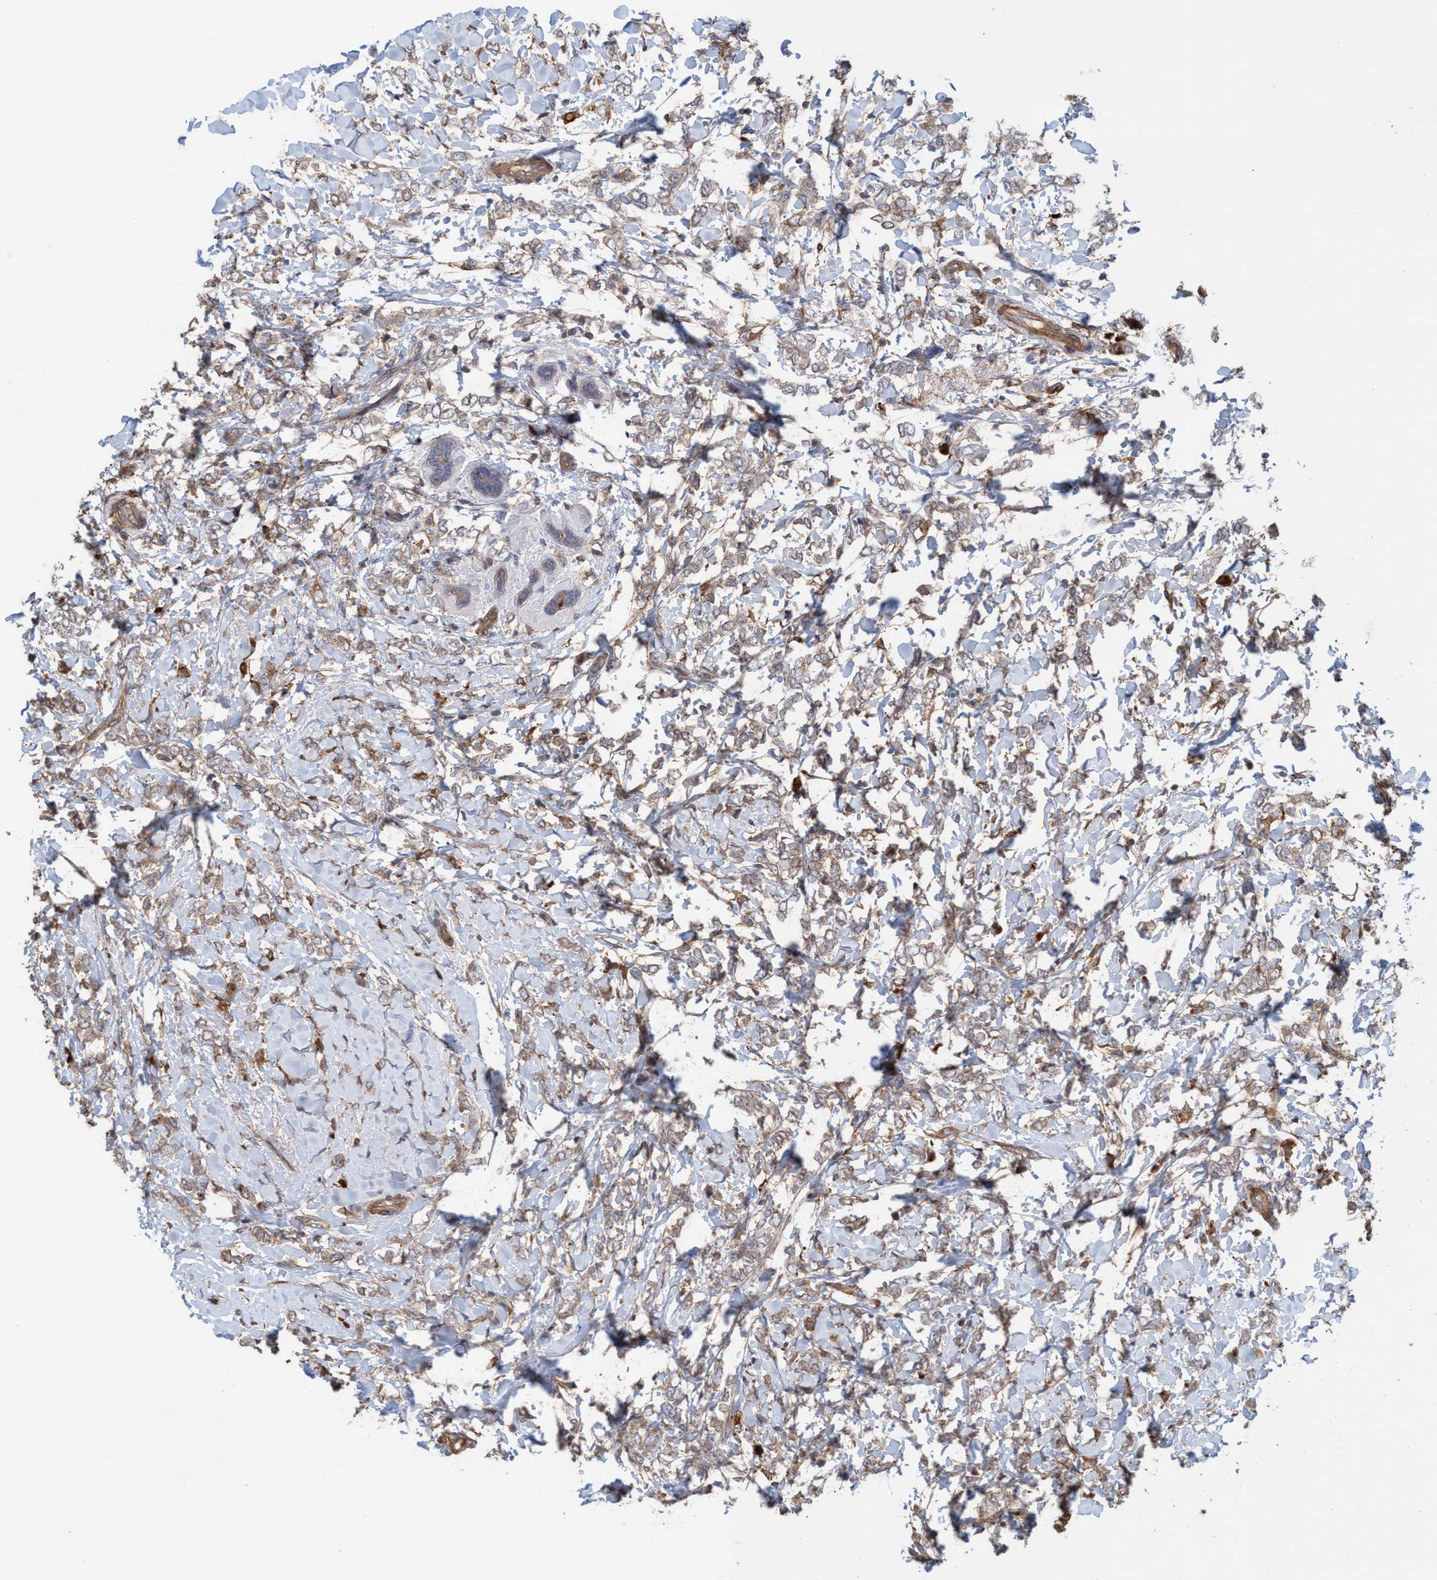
{"staining": {"intensity": "moderate", "quantity": ">75%", "location": "cytoplasmic/membranous"}, "tissue": "breast cancer", "cell_type": "Tumor cells", "image_type": "cancer", "snomed": [{"axis": "morphology", "description": "Normal tissue, NOS"}, {"axis": "morphology", "description": "Lobular carcinoma"}, {"axis": "topography", "description": "Breast"}], "caption": "Human breast lobular carcinoma stained with a protein marker demonstrates moderate staining in tumor cells.", "gene": "SPECC1", "patient": {"sex": "female", "age": 47}}